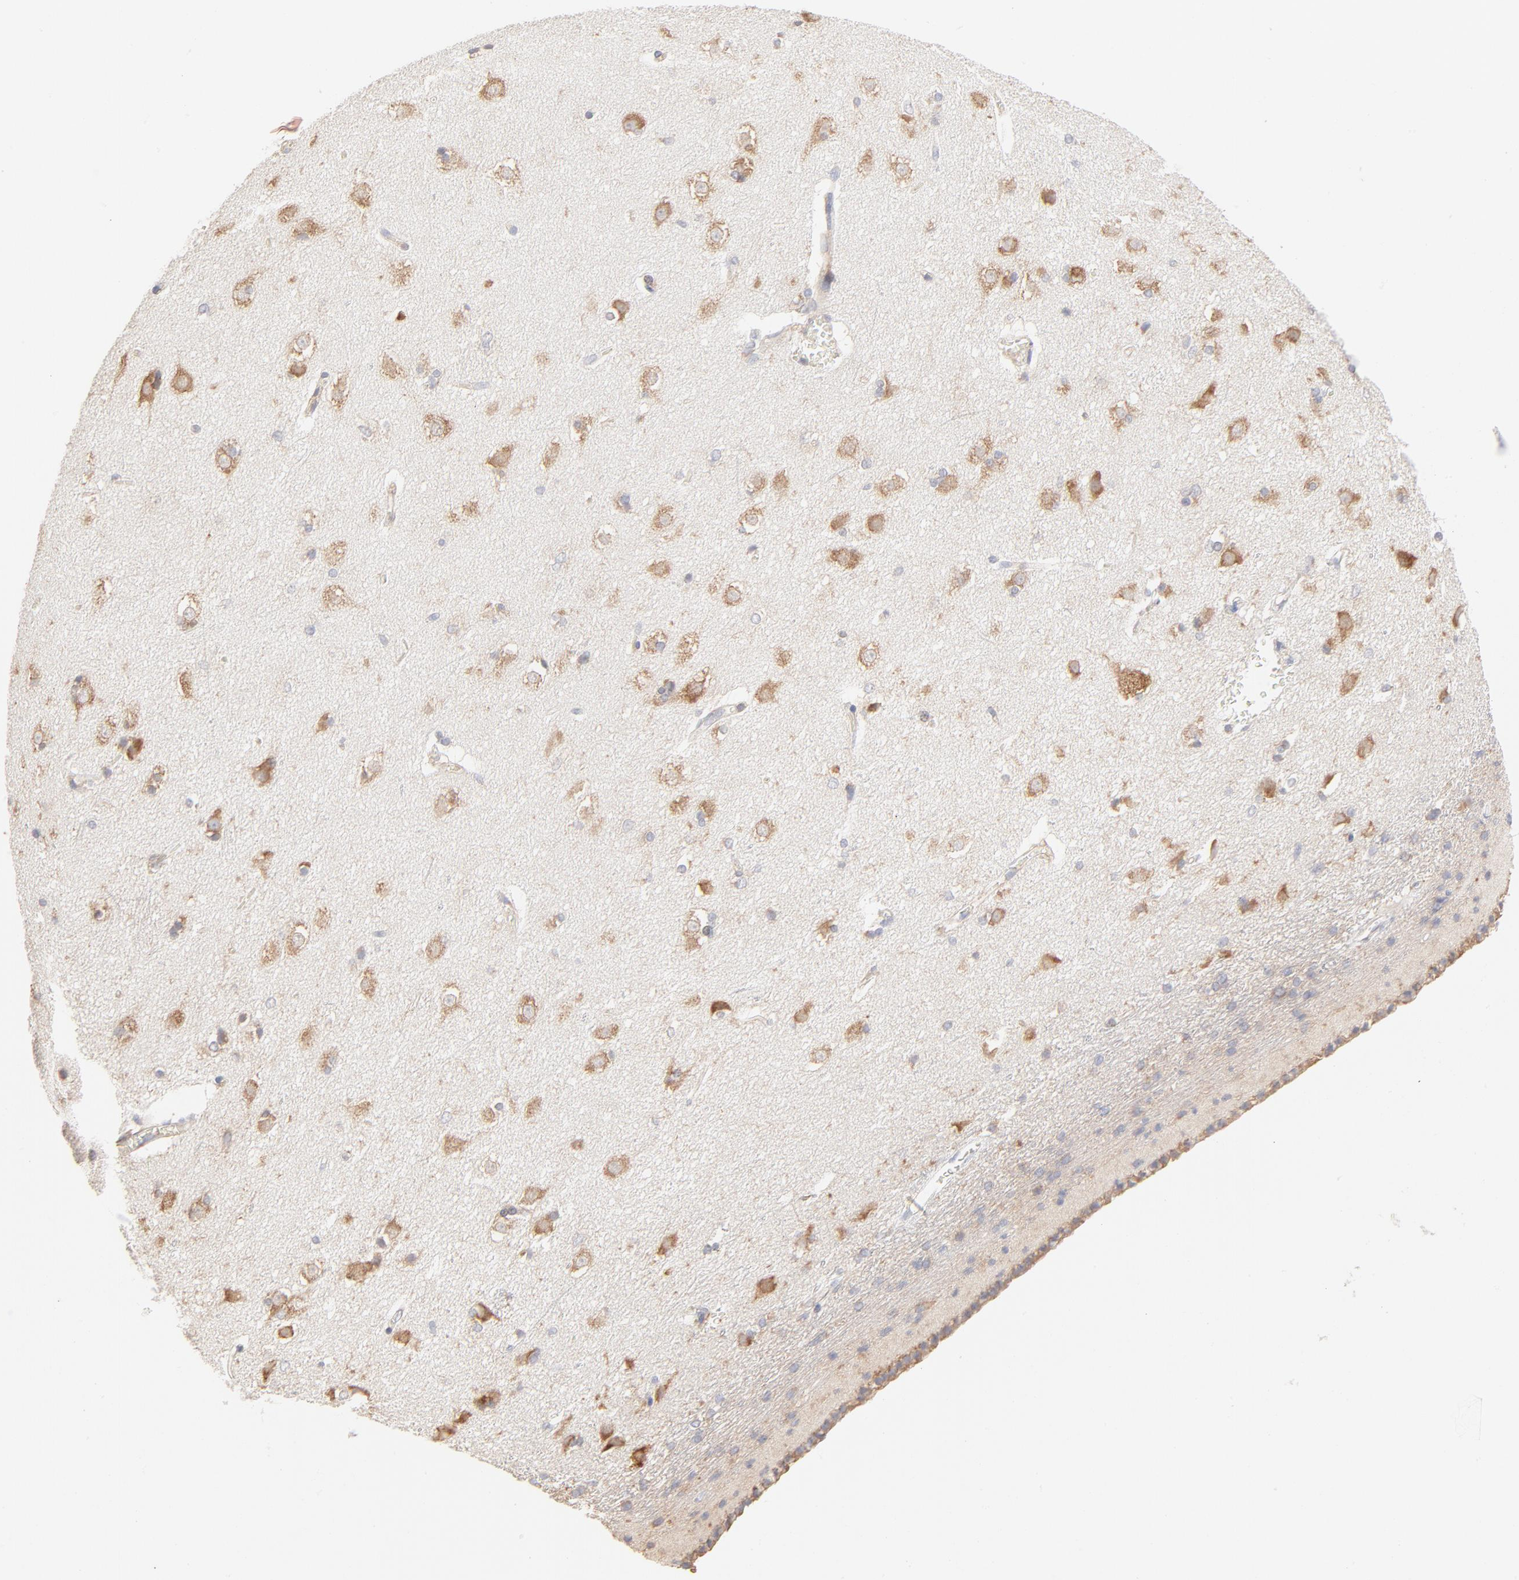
{"staining": {"intensity": "negative", "quantity": "none", "location": "none"}, "tissue": "caudate", "cell_type": "Glial cells", "image_type": "normal", "snomed": [{"axis": "morphology", "description": "Normal tissue, NOS"}, {"axis": "topography", "description": "Lateral ventricle wall"}], "caption": "This is an immunohistochemistry image of normal human caudate. There is no staining in glial cells.", "gene": "RPS21", "patient": {"sex": "female", "age": 19}}